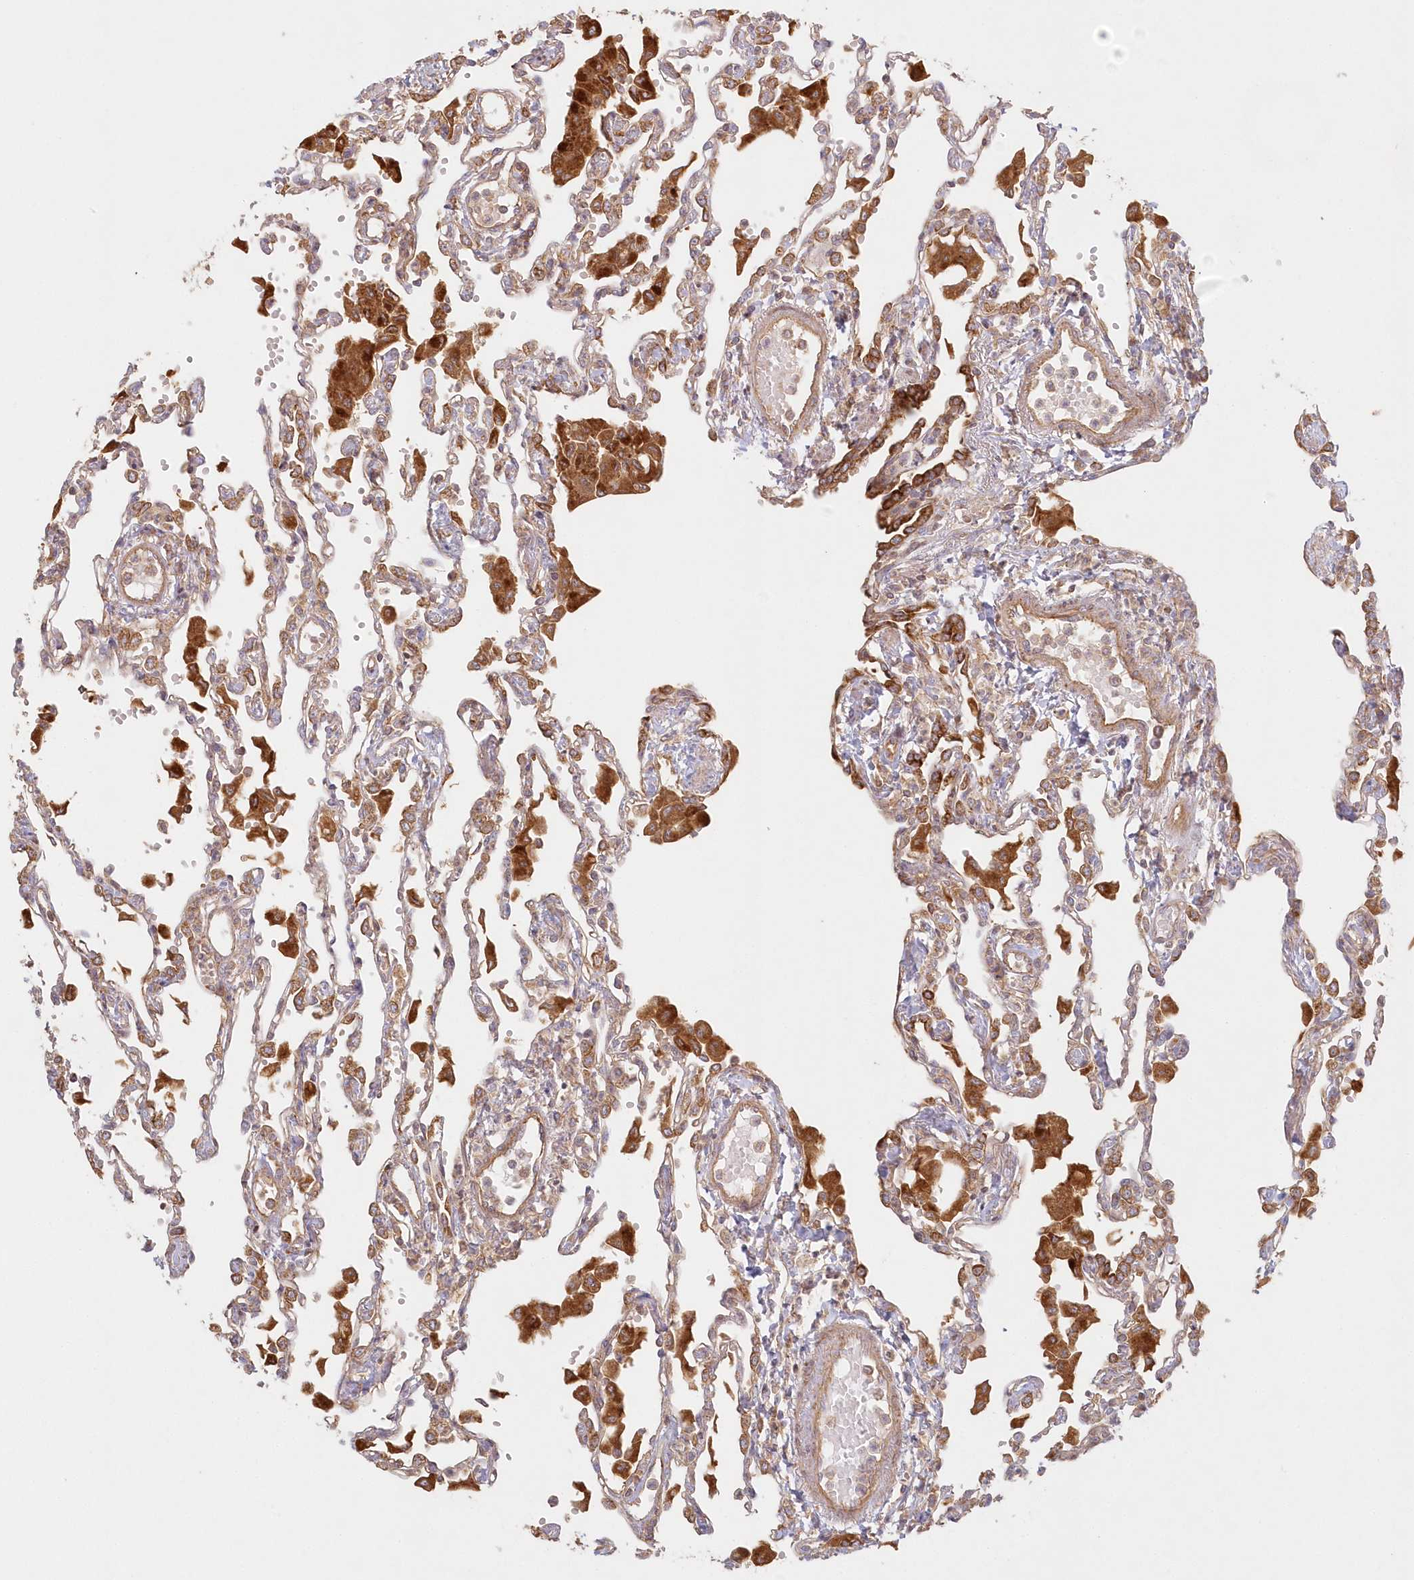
{"staining": {"intensity": "moderate", "quantity": ">75%", "location": "cytoplasmic/membranous"}, "tissue": "lung", "cell_type": "Alveolar cells", "image_type": "normal", "snomed": [{"axis": "morphology", "description": "Normal tissue, NOS"}, {"axis": "topography", "description": "Bronchus"}, {"axis": "topography", "description": "Lung"}], "caption": "Moderate cytoplasmic/membranous expression is identified in about >75% of alveolar cells in unremarkable lung. Immunohistochemistry stains the protein of interest in brown and the nuclei are stained blue.", "gene": "KIAA0232", "patient": {"sex": "female", "age": 49}}